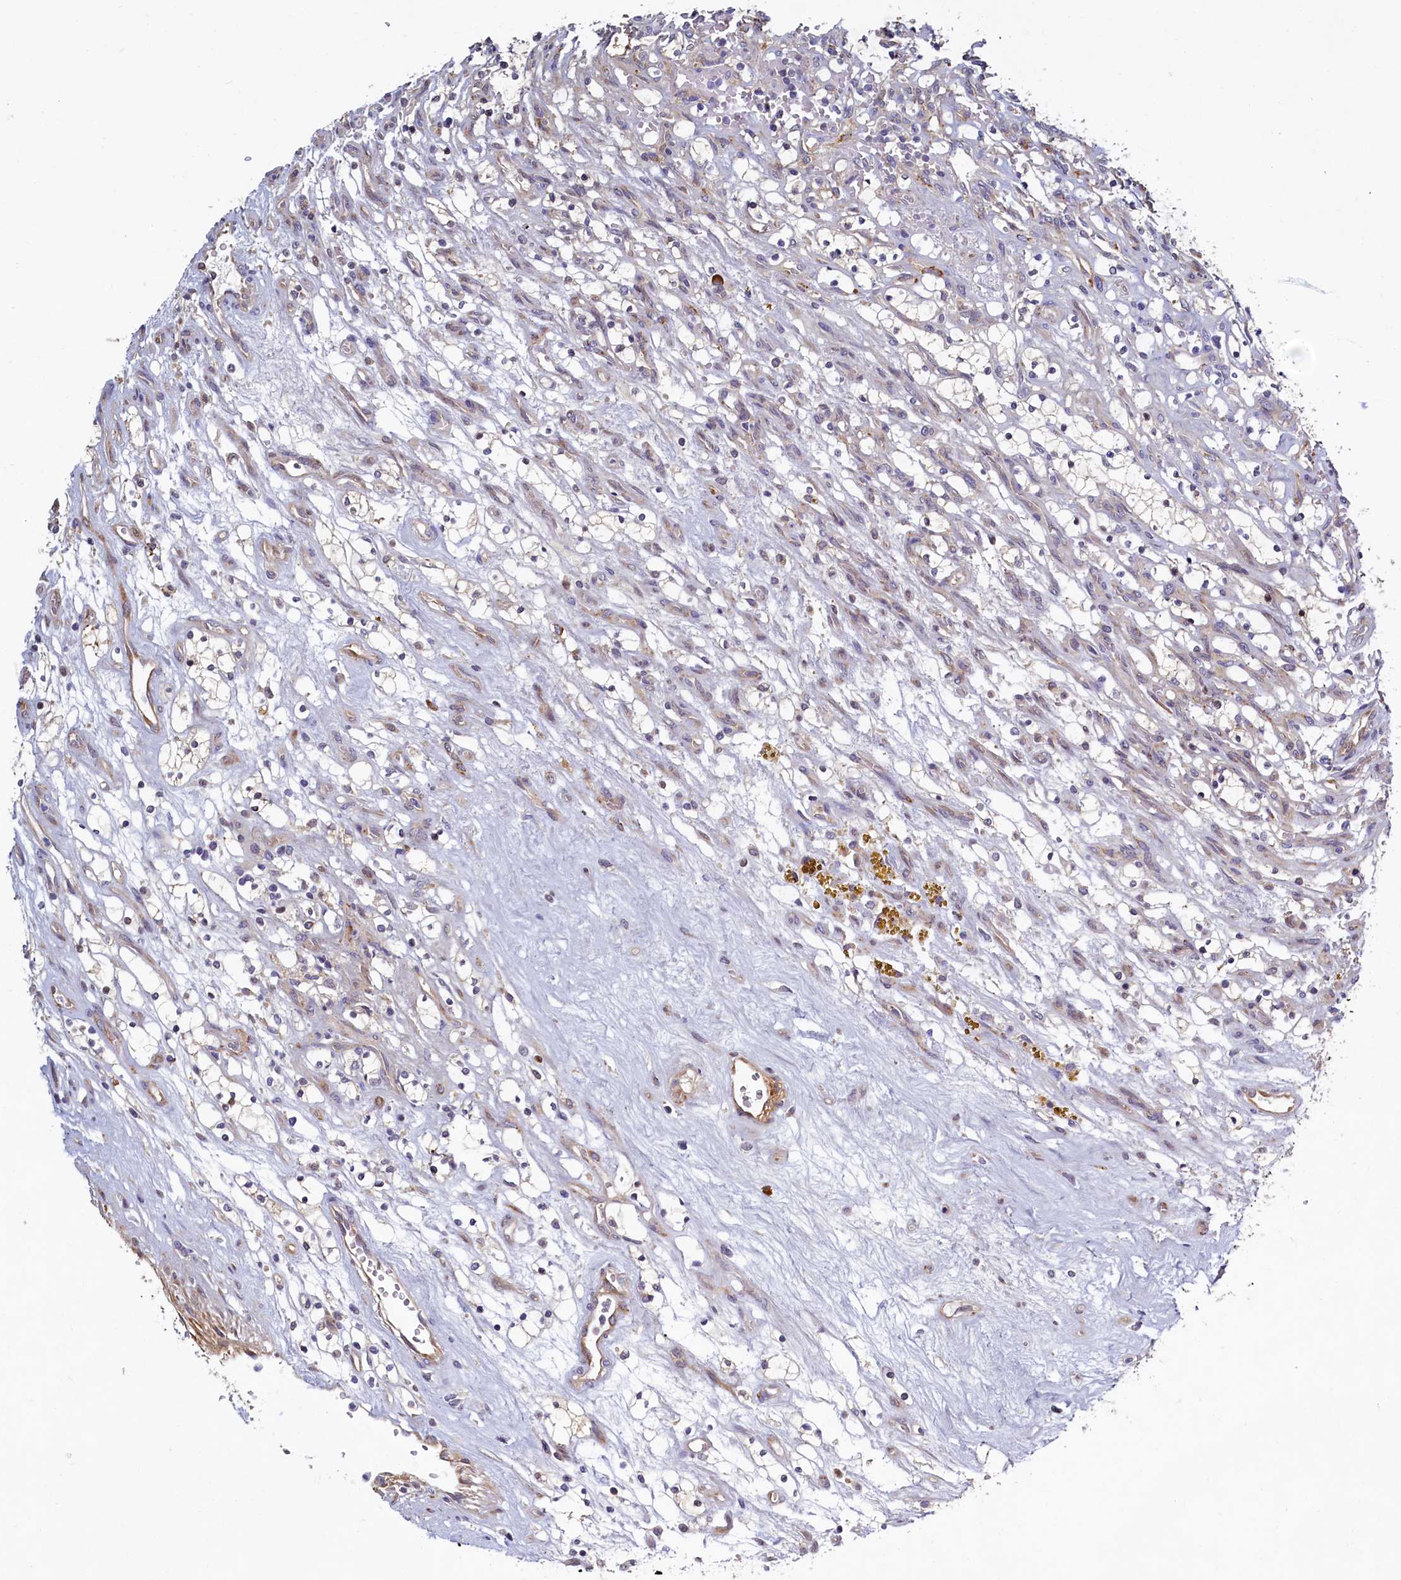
{"staining": {"intensity": "negative", "quantity": "none", "location": "none"}, "tissue": "renal cancer", "cell_type": "Tumor cells", "image_type": "cancer", "snomed": [{"axis": "morphology", "description": "Adenocarcinoma, NOS"}, {"axis": "topography", "description": "Kidney"}], "caption": "Human renal adenocarcinoma stained for a protein using immunohistochemistry (IHC) displays no expression in tumor cells.", "gene": "SLC16A14", "patient": {"sex": "female", "age": 69}}